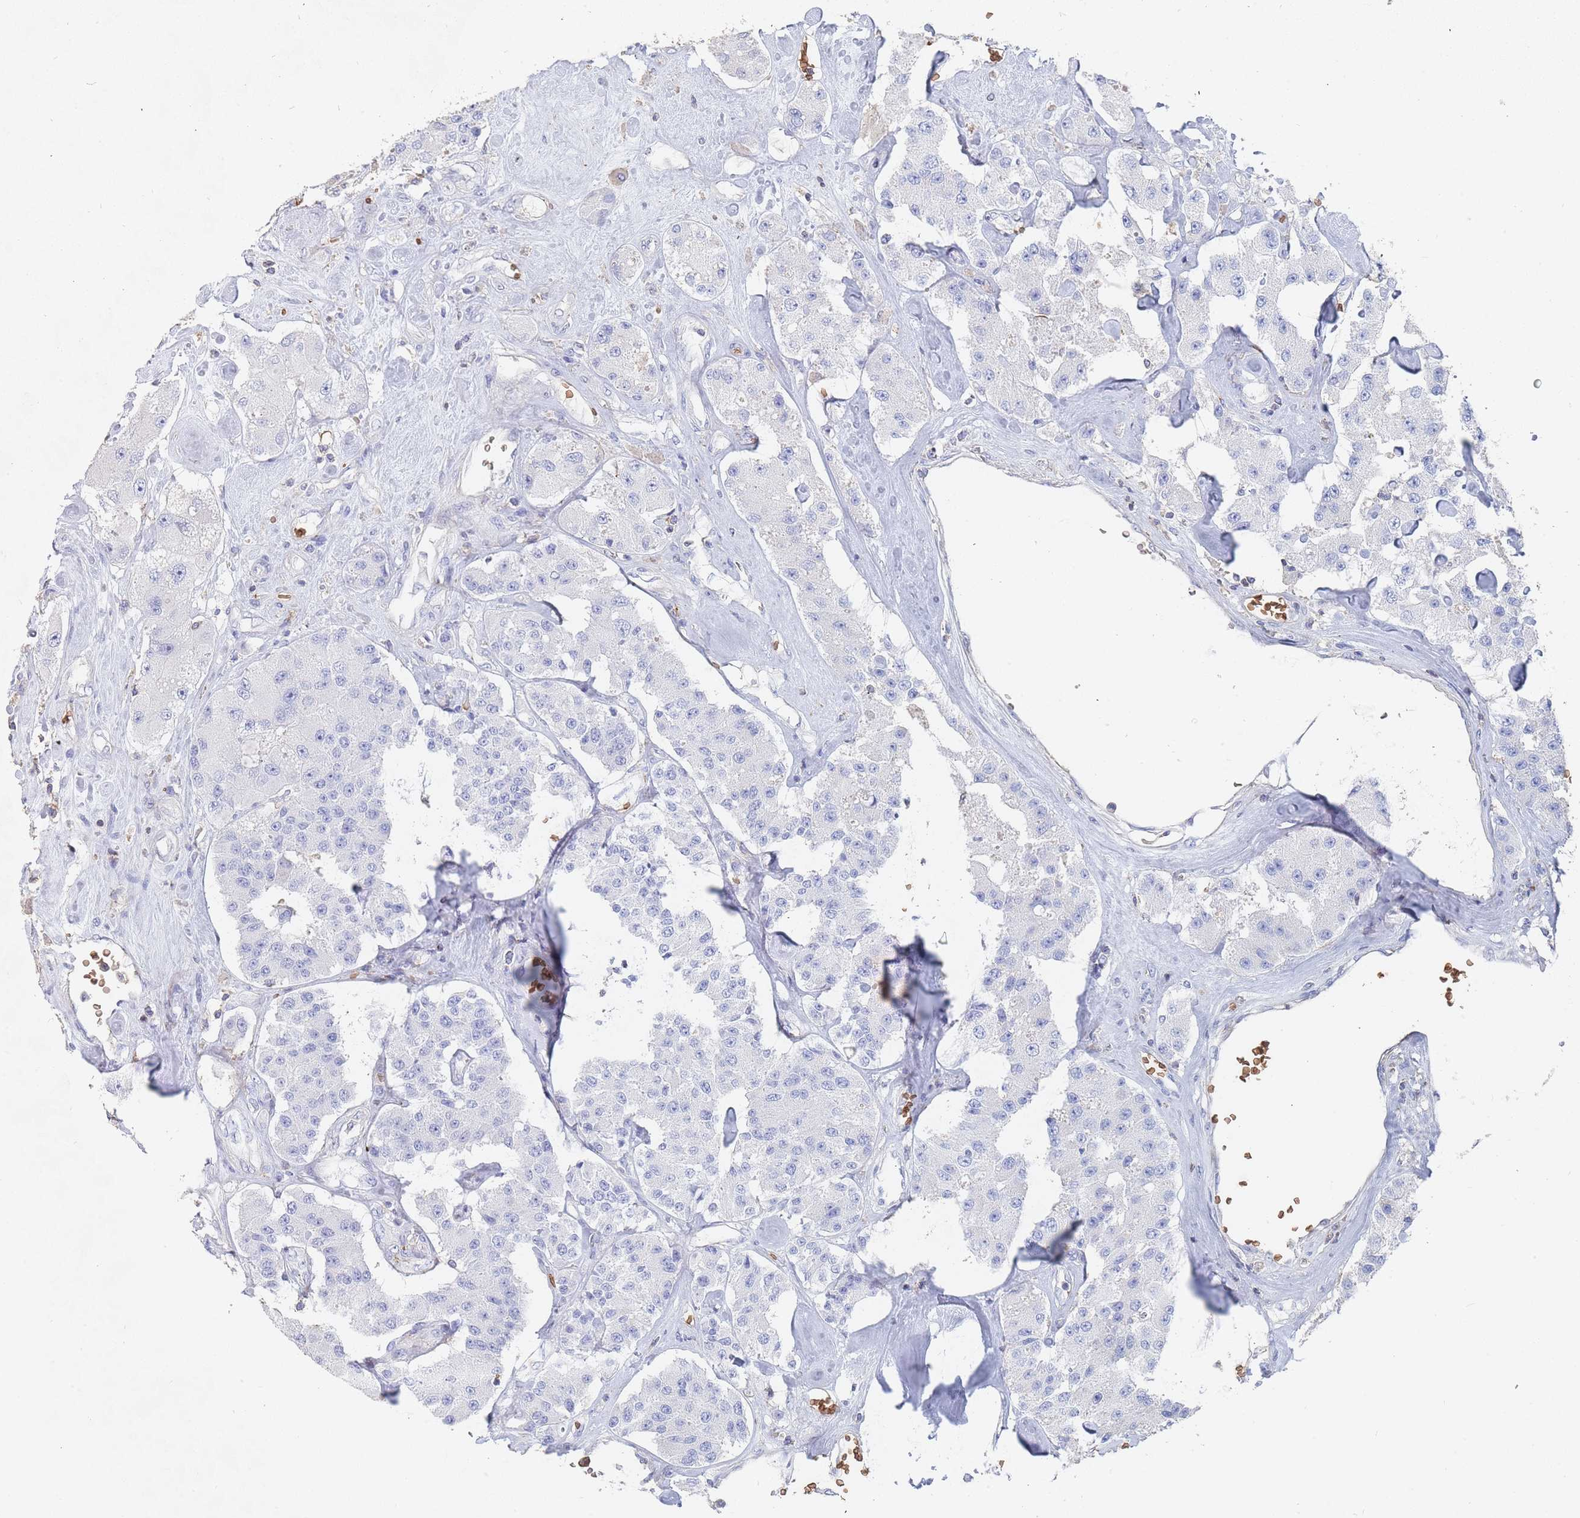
{"staining": {"intensity": "negative", "quantity": "none", "location": "none"}, "tissue": "carcinoid", "cell_type": "Tumor cells", "image_type": "cancer", "snomed": [{"axis": "morphology", "description": "Carcinoid, malignant, NOS"}, {"axis": "topography", "description": "Pancreas"}], "caption": "IHC micrograph of neoplastic tissue: human carcinoid stained with DAB displays no significant protein staining in tumor cells.", "gene": "SLC2A1", "patient": {"sex": "male", "age": 41}}